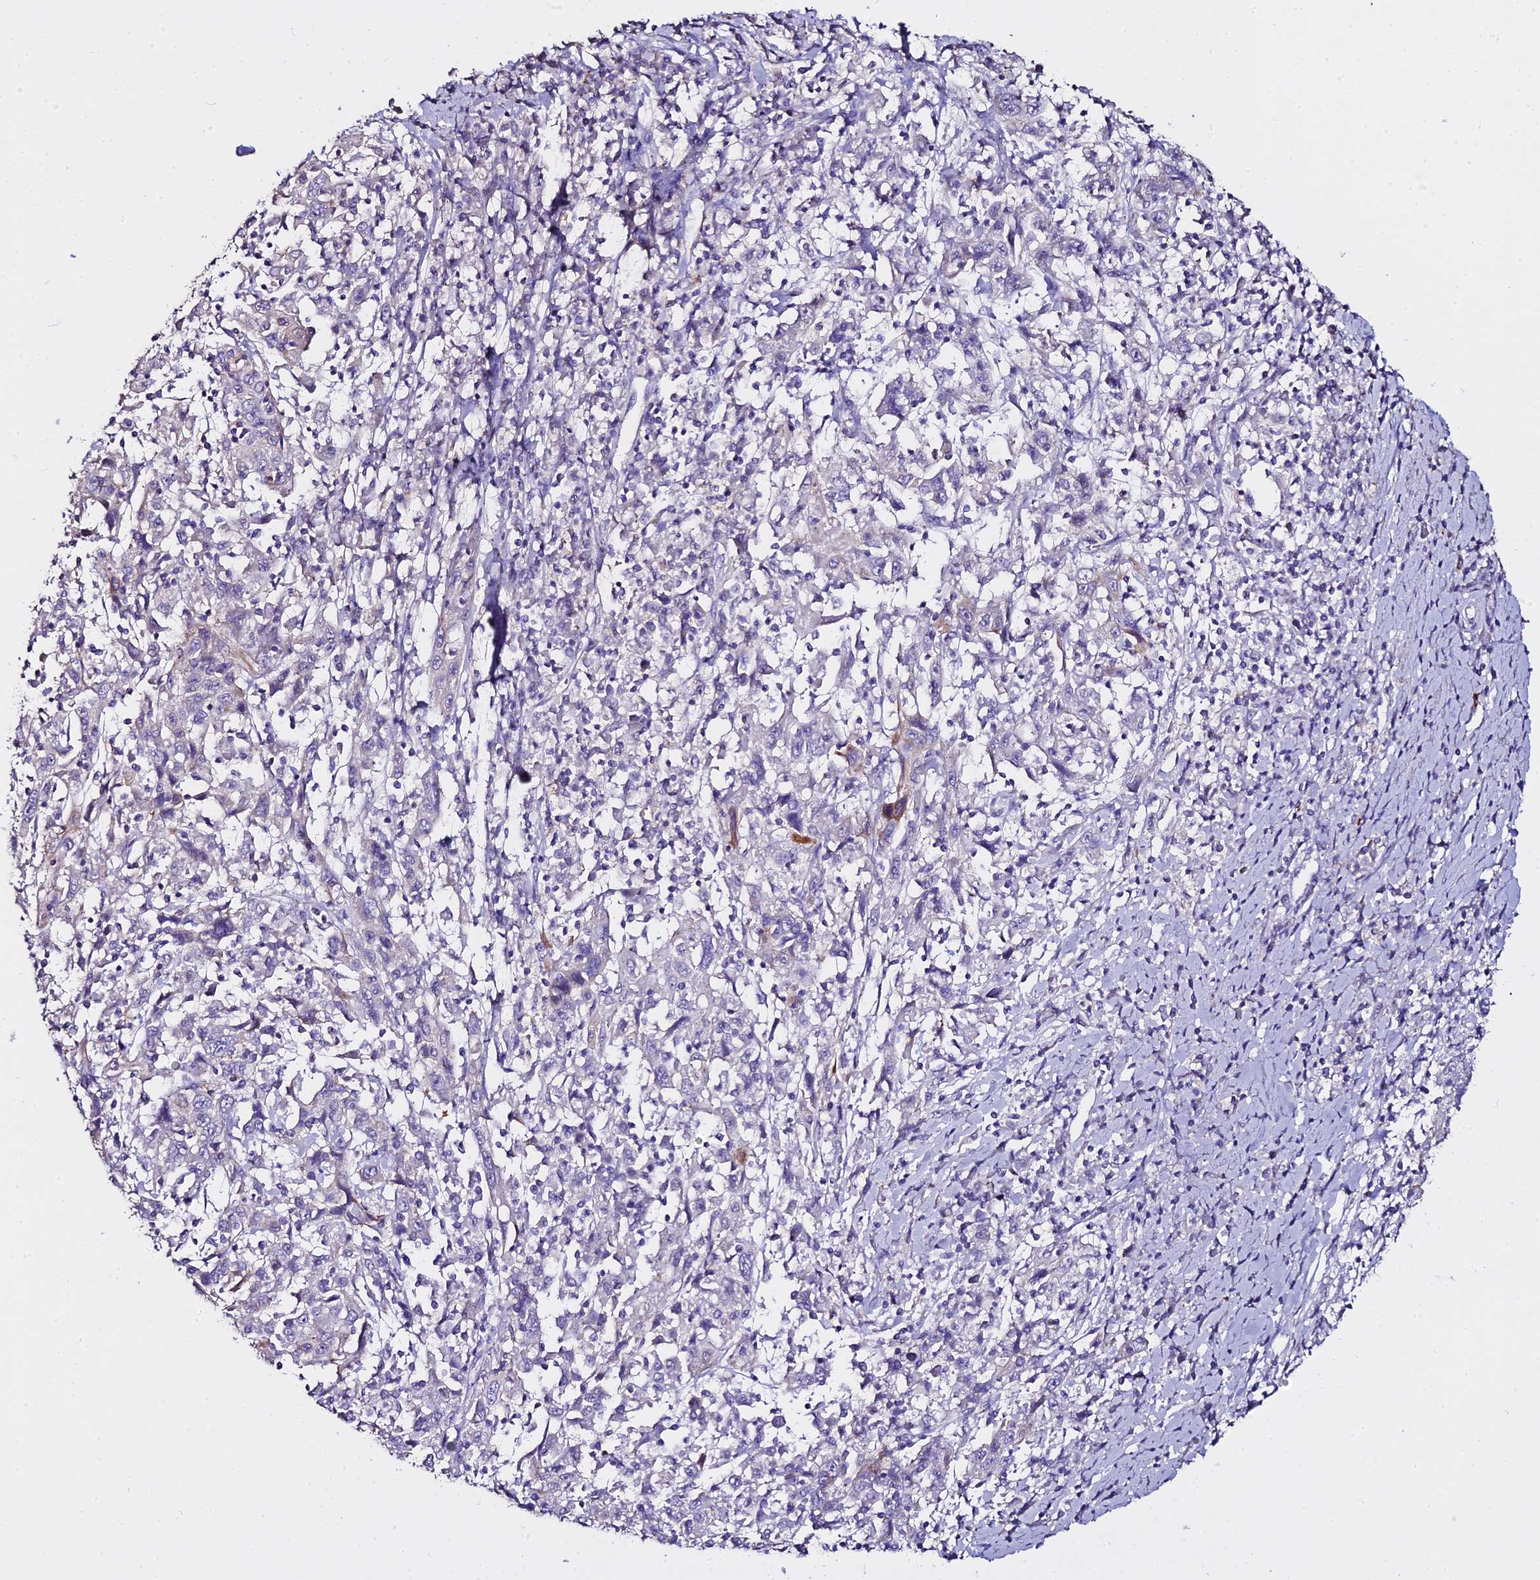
{"staining": {"intensity": "negative", "quantity": "none", "location": "none"}, "tissue": "cervical cancer", "cell_type": "Tumor cells", "image_type": "cancer", "snomed": [{"axis": "morphology", "description": "Squamous cell carcinoma, NOS"}, {"axis": "topography", "description": "Cervix"}], "caption": "The immunohistochemistry photomicrograph has no significant positivity in tumor cells of cervical cancer tissue. (DAB (3,3'-diaminobenzidine) IHC visualized using brightfield microscopy, high magnification).", "gene": "GLYAT", "patient": {"sex": "female", "age": 46}}